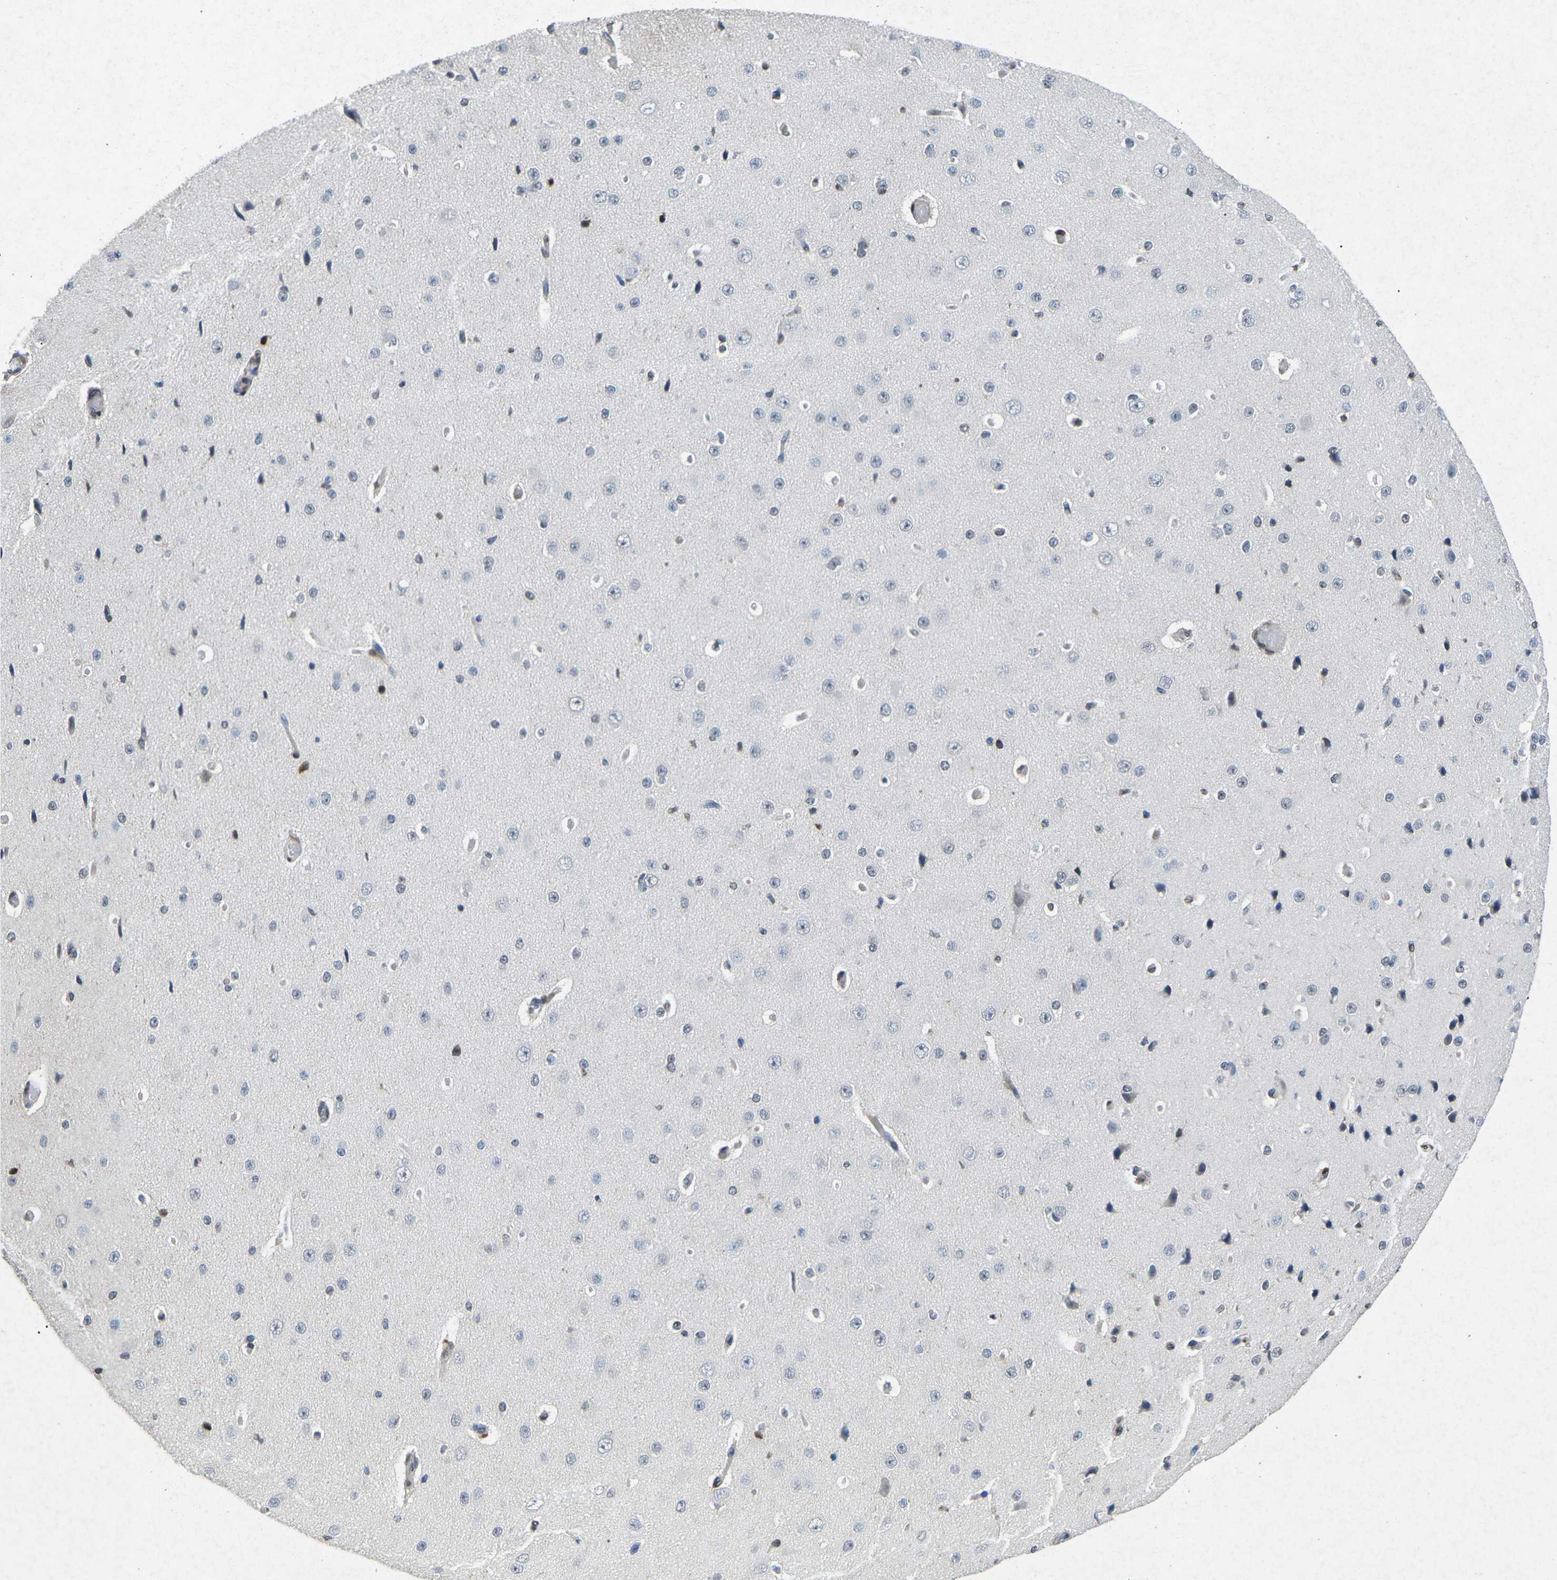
{"staining": {"intensity": "negative", "quantity": "none", "location": "none"}, "tissue": "cerebral cortex", "cell_type": "Endothelial cells", "image_type": "normal", "snomed": [{"axis": "morphology", "description": "Normal tissue, NOS"}, {"axis": "morphology", "description": "Developmental malformation"}, {"axis": "topography", "description": "Cerebral cortex"}], "caption": "Endothelial cells show no significant protein staining in benign cerebral cortex.", "gene": "SCNN1B", "patient": {"sex": "female", "age": 30}}